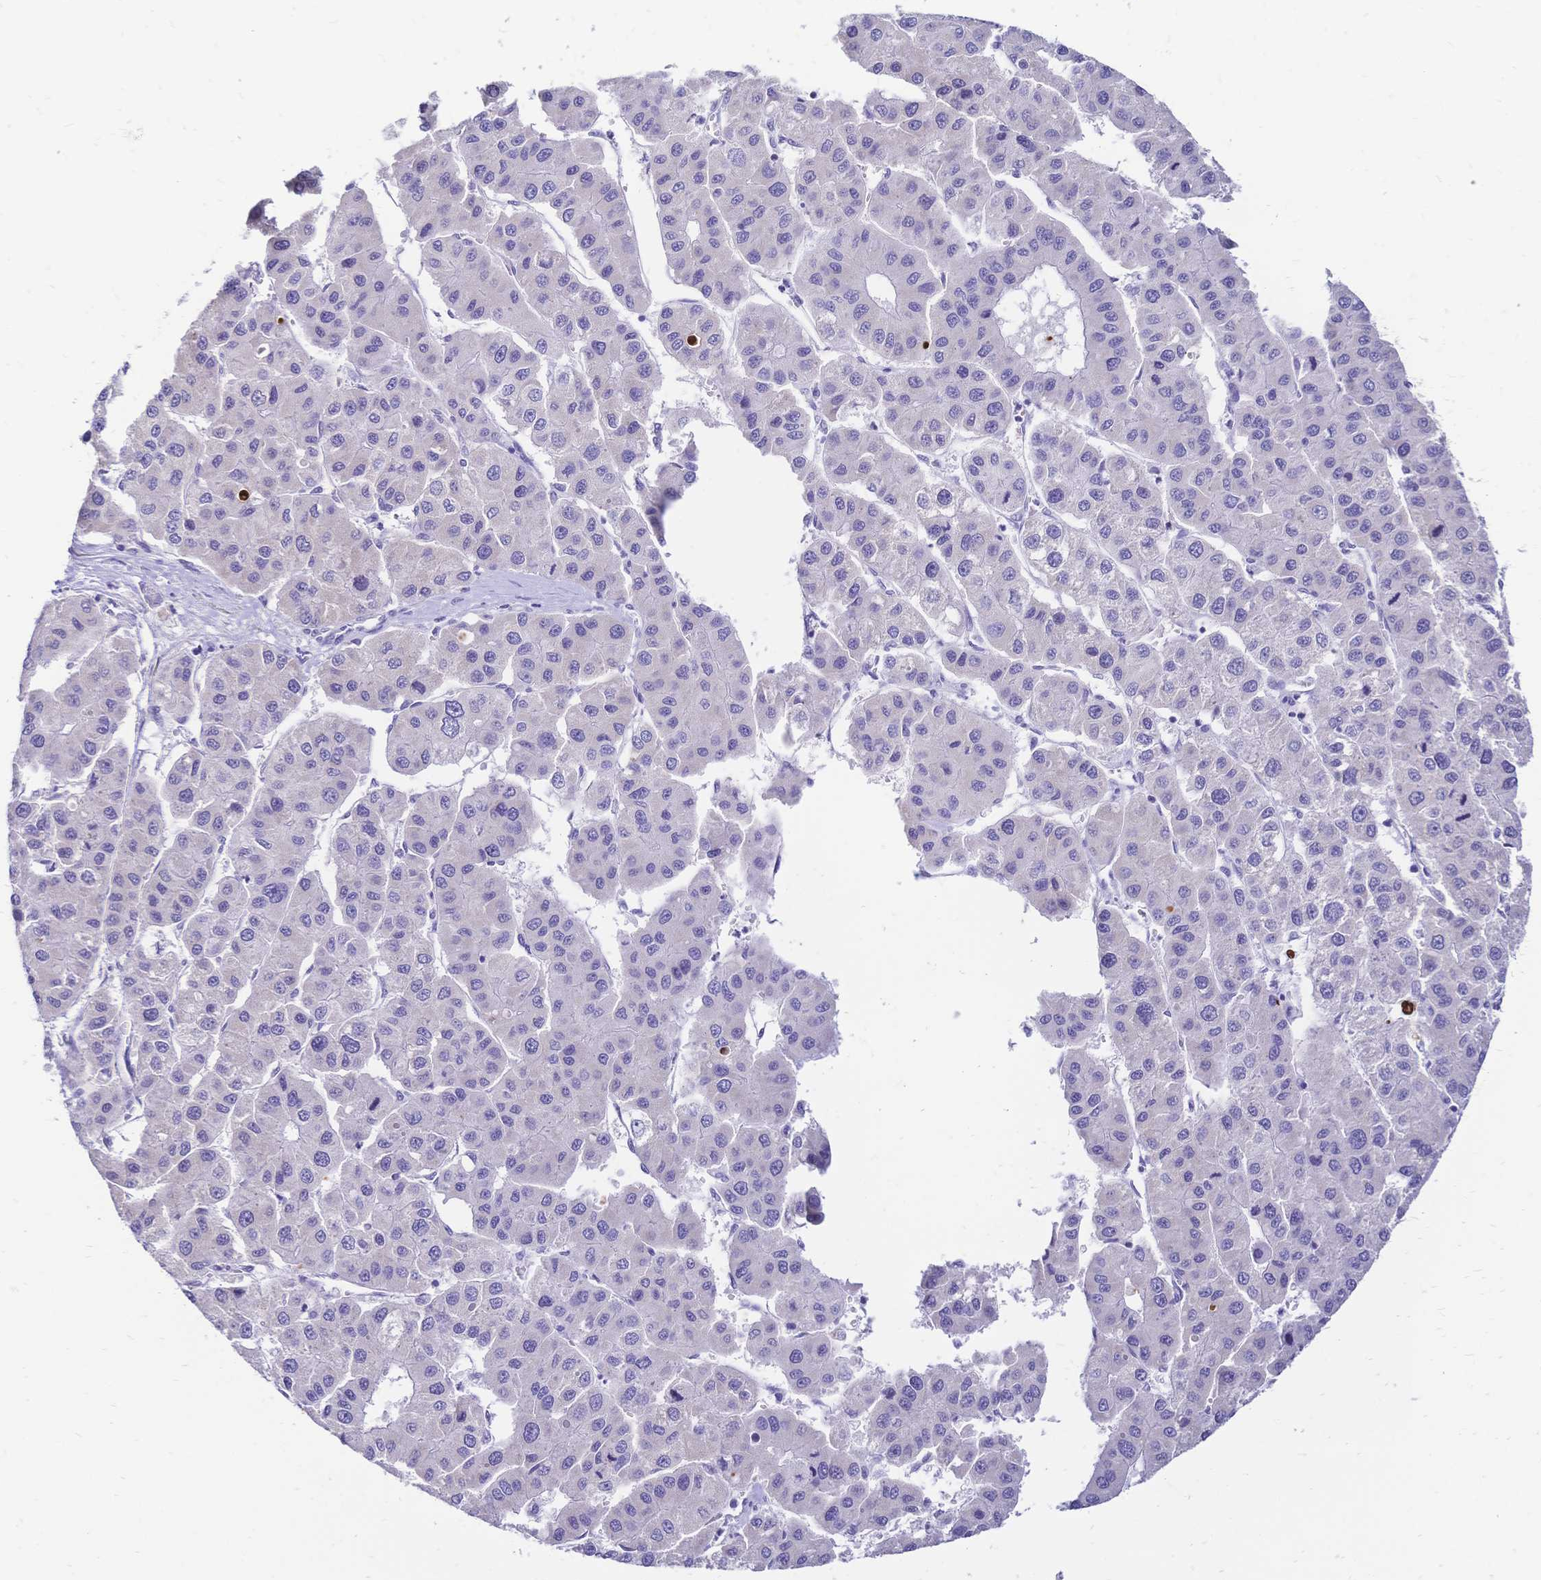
{"staining": {"intensity": "negative", "quantity": "none", "location": "none"}, "tissue": "liver cancer", "cell_type": "Tumor cells", "image_type": "cancer", "snomed": [{"axis": "morphology", "description": "Carcinoma, Hepatocellular, NOS"}, {"axis": "topography", "description": "Liver"}], "caption": "An immunohistochemistry (IHC) image of liver cancer is shown. There is no staining in tumor cells of liver cancer.", "gene": "GRB7", "patient": {"sex": "male", "age": 73}}